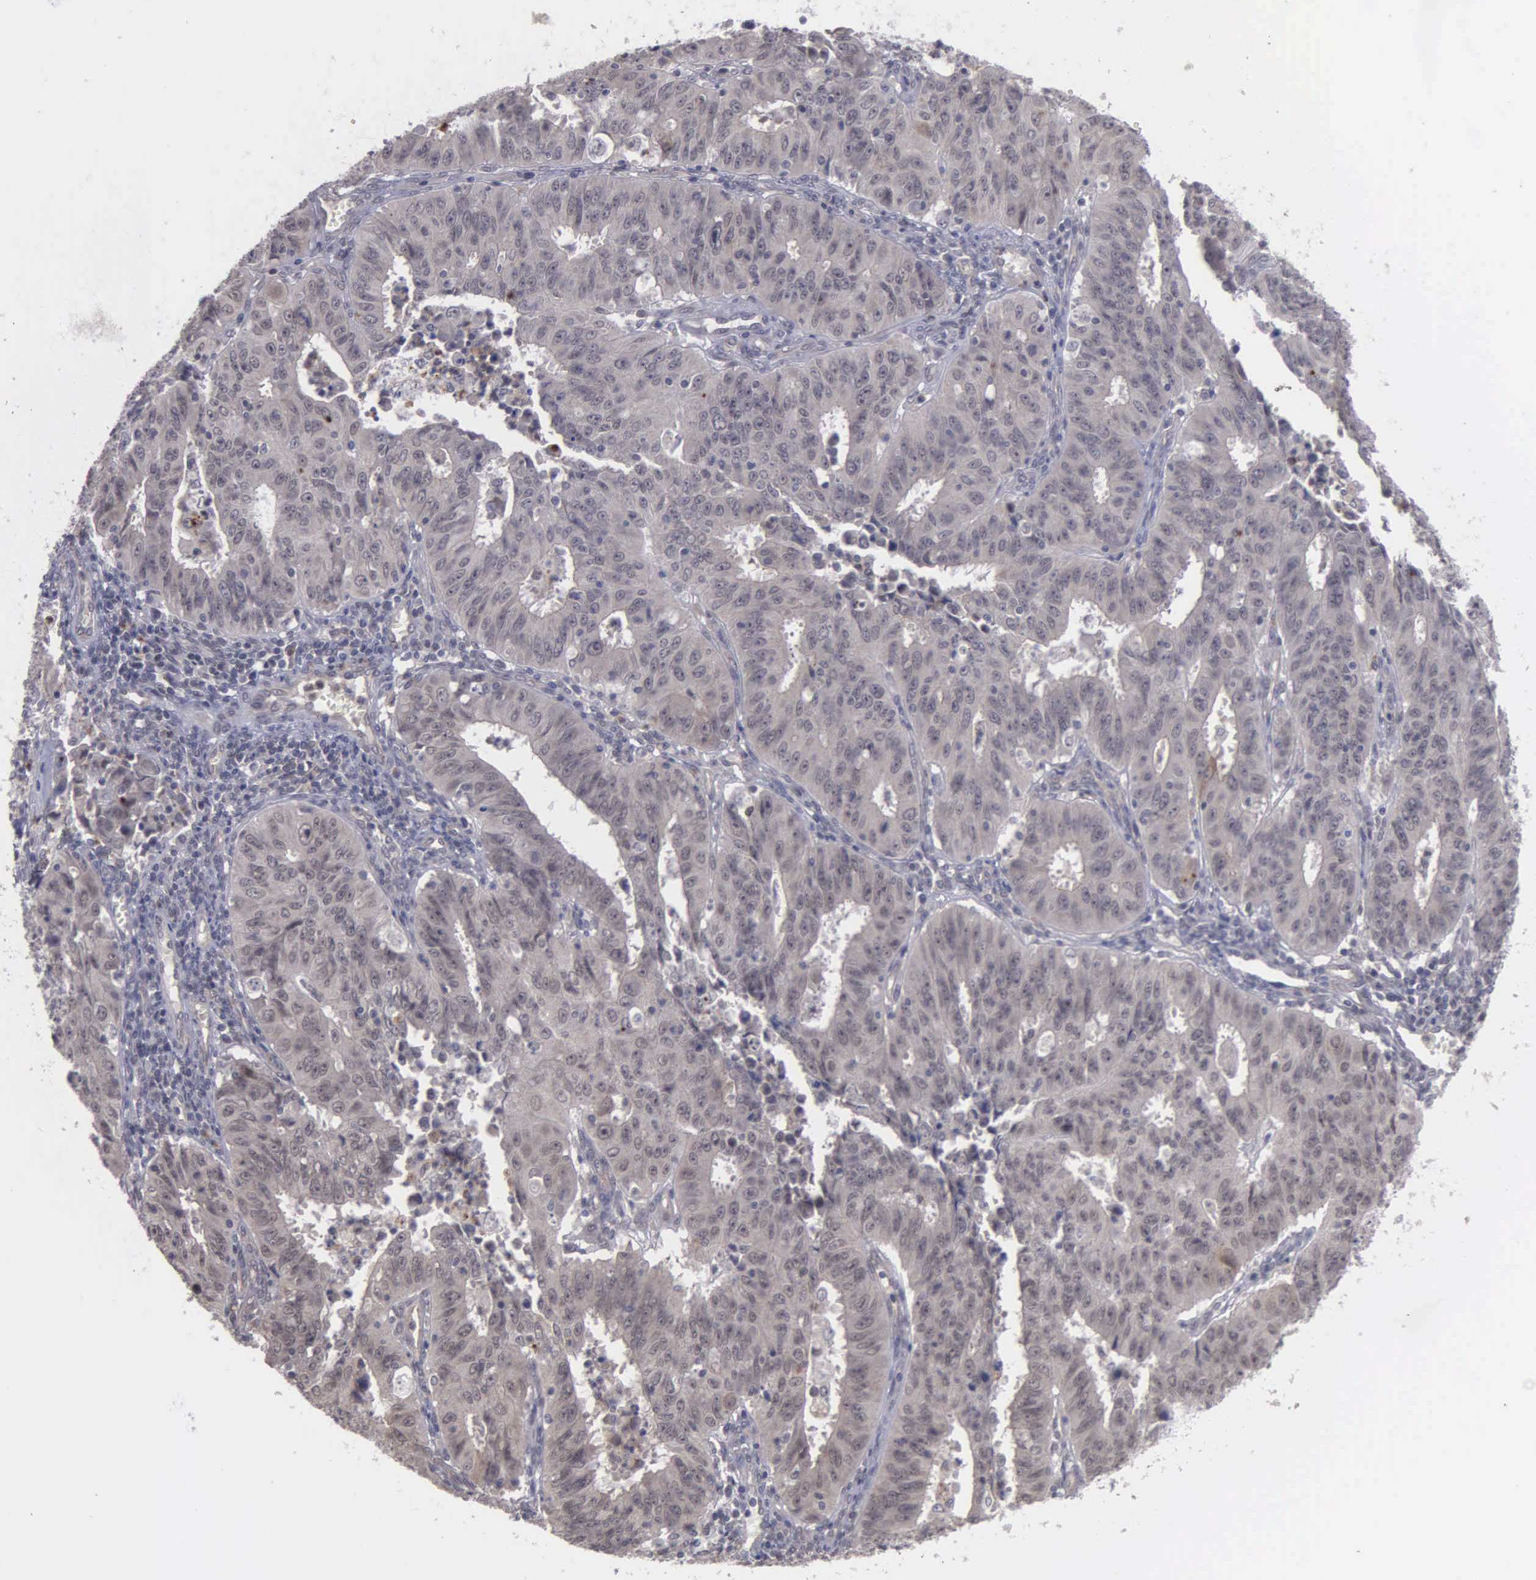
{"staining": {"intensity": "weak", "quantity": "<25%", "location": "cytoplasmic/membranous"}, "tissue": "endometrial cancer", "cell_type": "Tumor cells", "image_type": "cancer", "snomed": [{"axis": "morphology", "description": "Adenocarcinoma, NOS"}, {"axis": "topography", "description": "Endometrium"}], "caption": "Histopathology image shows no significant protein positivity in tumor cells of endometrial adenocarcinoma.", "gene": "MAP3K9", "patient": {"sex": "female", "age": 42}}